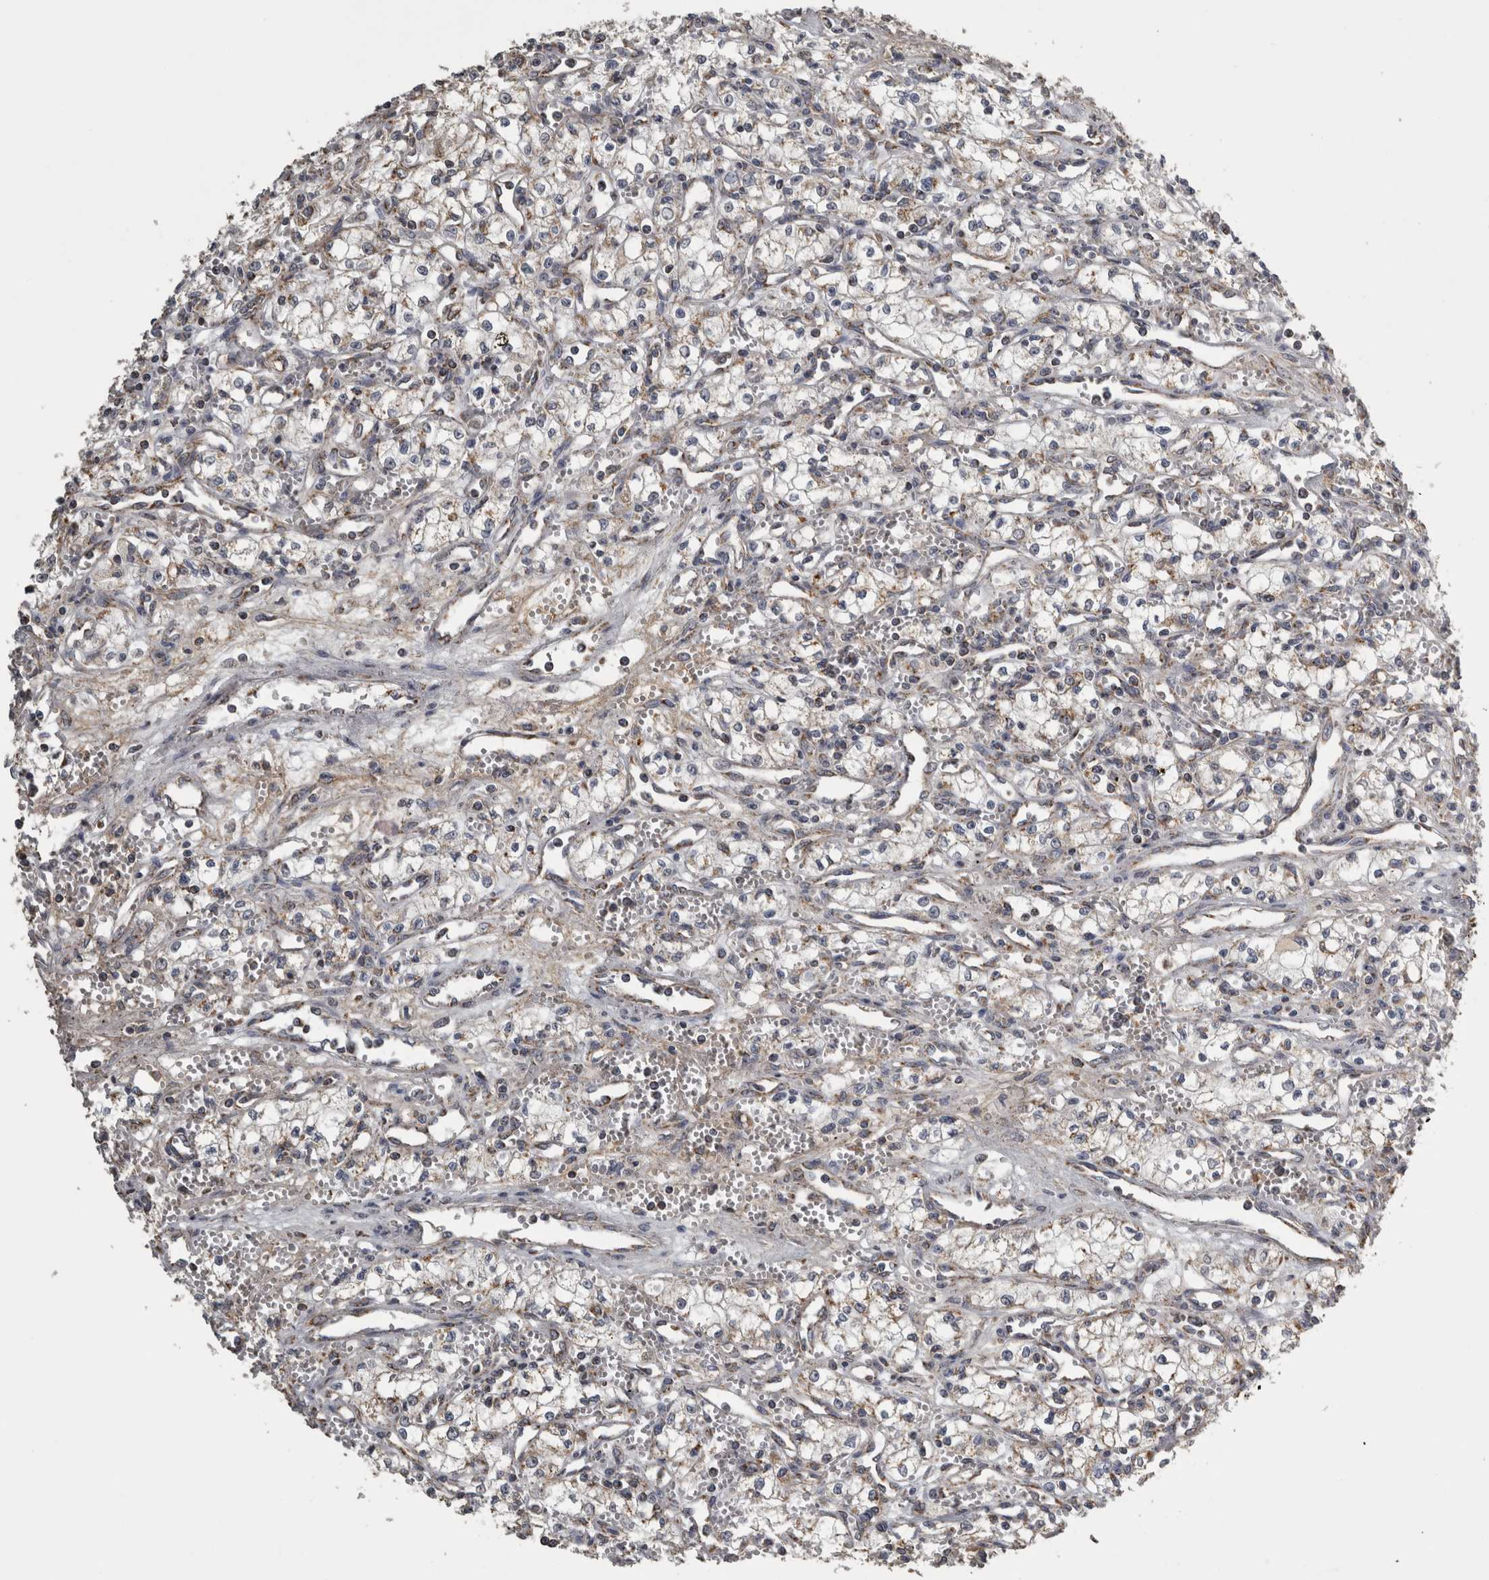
{"staining": {"intensity": "weak", "quantity": "25%-75%", "location": "cytoplasmic/membranous"}, "tissue": "renal cancer", "cell_type": "Tumor cells", "image_type": "cancer", "snomed": [{"axis": "morphology", "description": "Adenocarcinoma, NOS"}, {"axis": "topography", "description": "Kidney"}], "caption": "The image exhibits staining of renal adenocarcinoma, revealing weak cytoplasmic/membranous protein staining (brown color) within tumor cells. Using DAB (3,3'-diaminobenzidine) (brown) and hematoxylin (blue) stains, captured at high magnification using brightfield microscopy.", "gene": "FRK", "patient": {"sex": "male", "age": 59}}